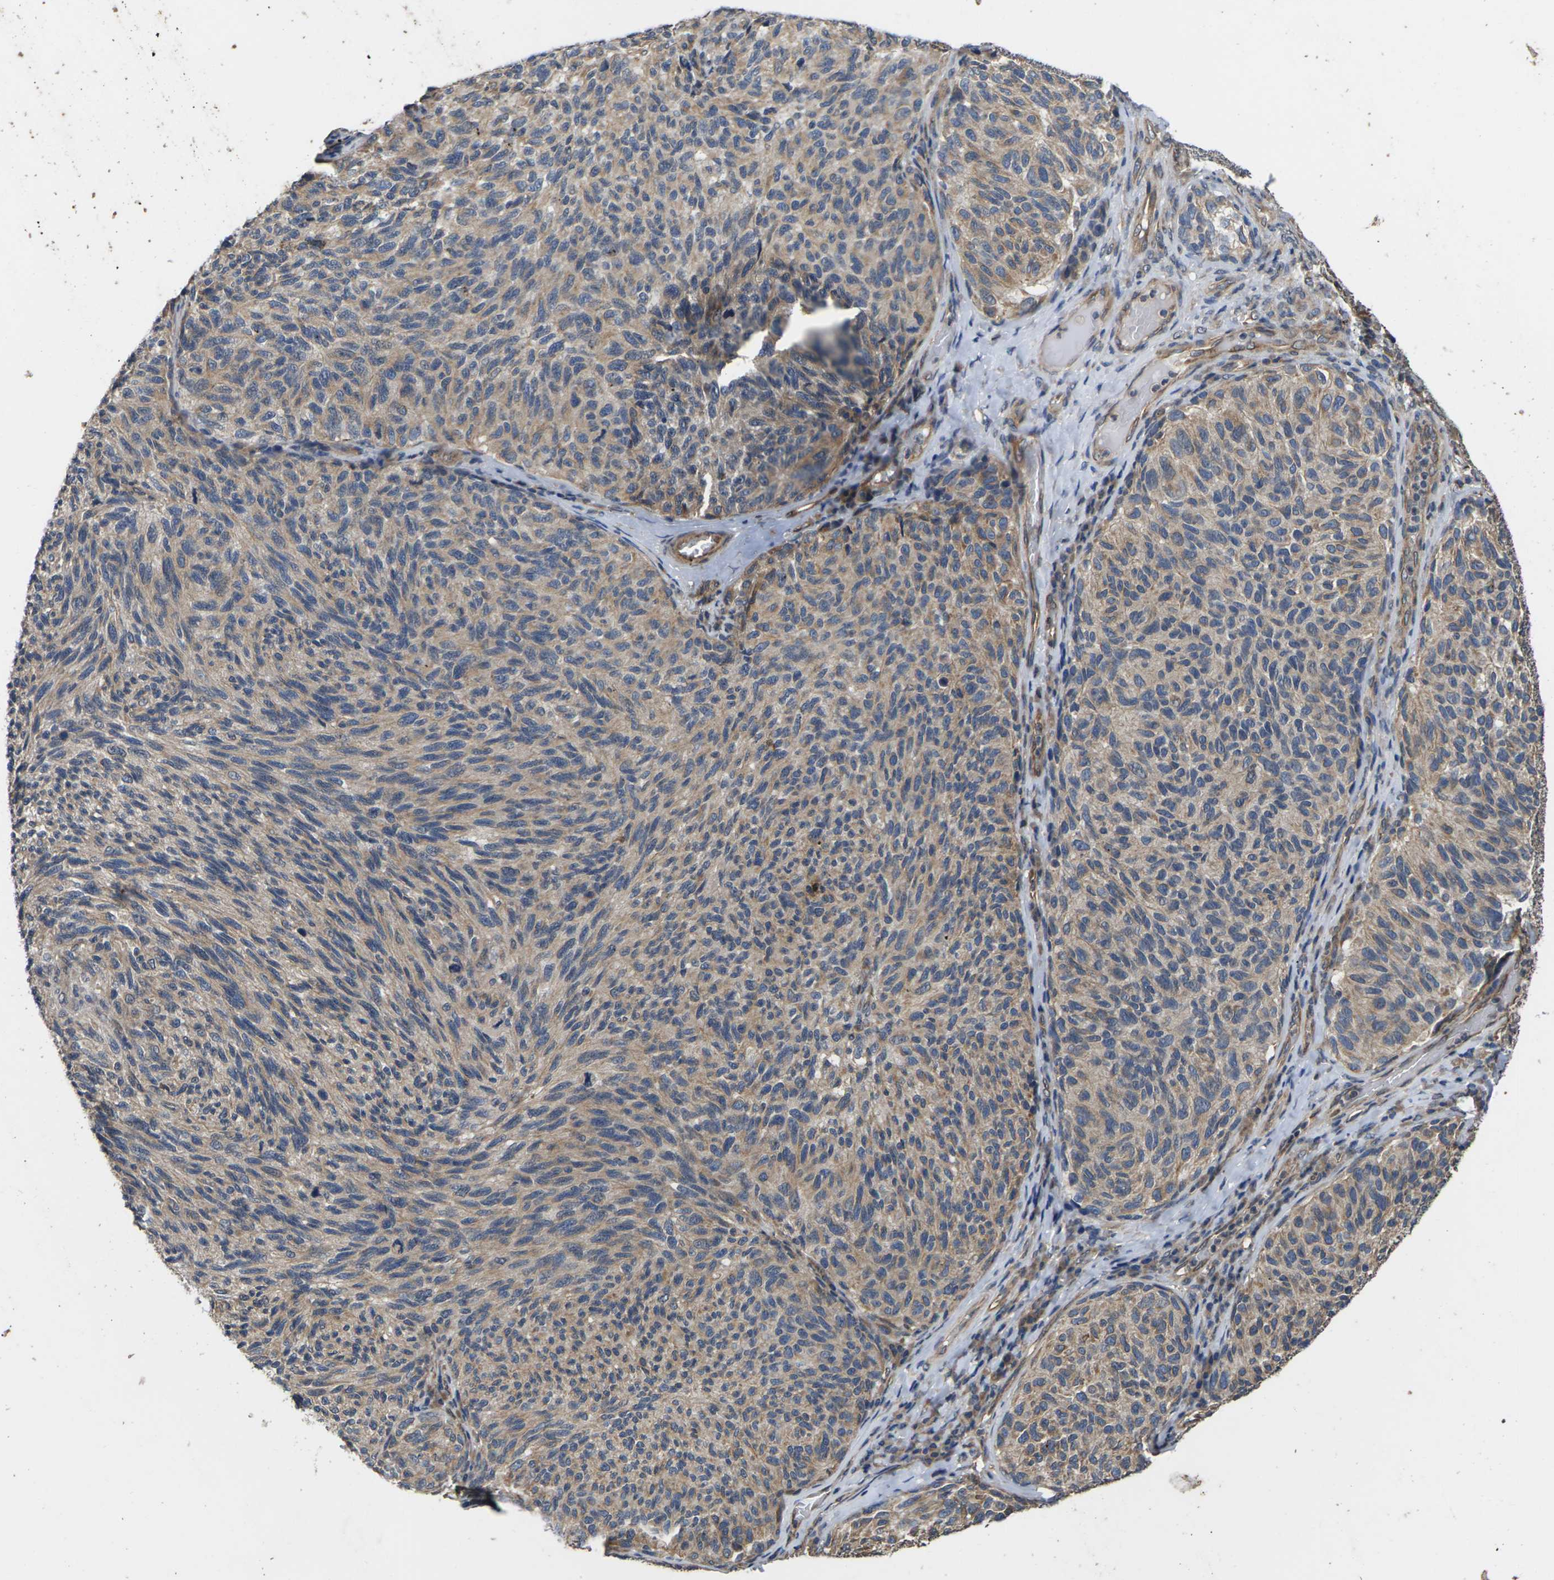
{"staining": {"intensity": "moderate", "quantity": ">75%", "location": "cytoplasmic/membranous"}, "tissue": "melanoma", "cell_type": "Tumor cells", "image_type": "cancer", "snomed": [{"axis": "morphology", "description": "Malignant melanoma, NOS"}, {"axis": "topography", "description": "Skin"}], "caption": "Moderate cytoplasmic/membranous positivity for a protein is identified in about >75% of tumor cells of malignant melanoma using immunohistochemistry (IHC).", "gene": "DKK2", "patient": {"sex": "female", "age": 73}}